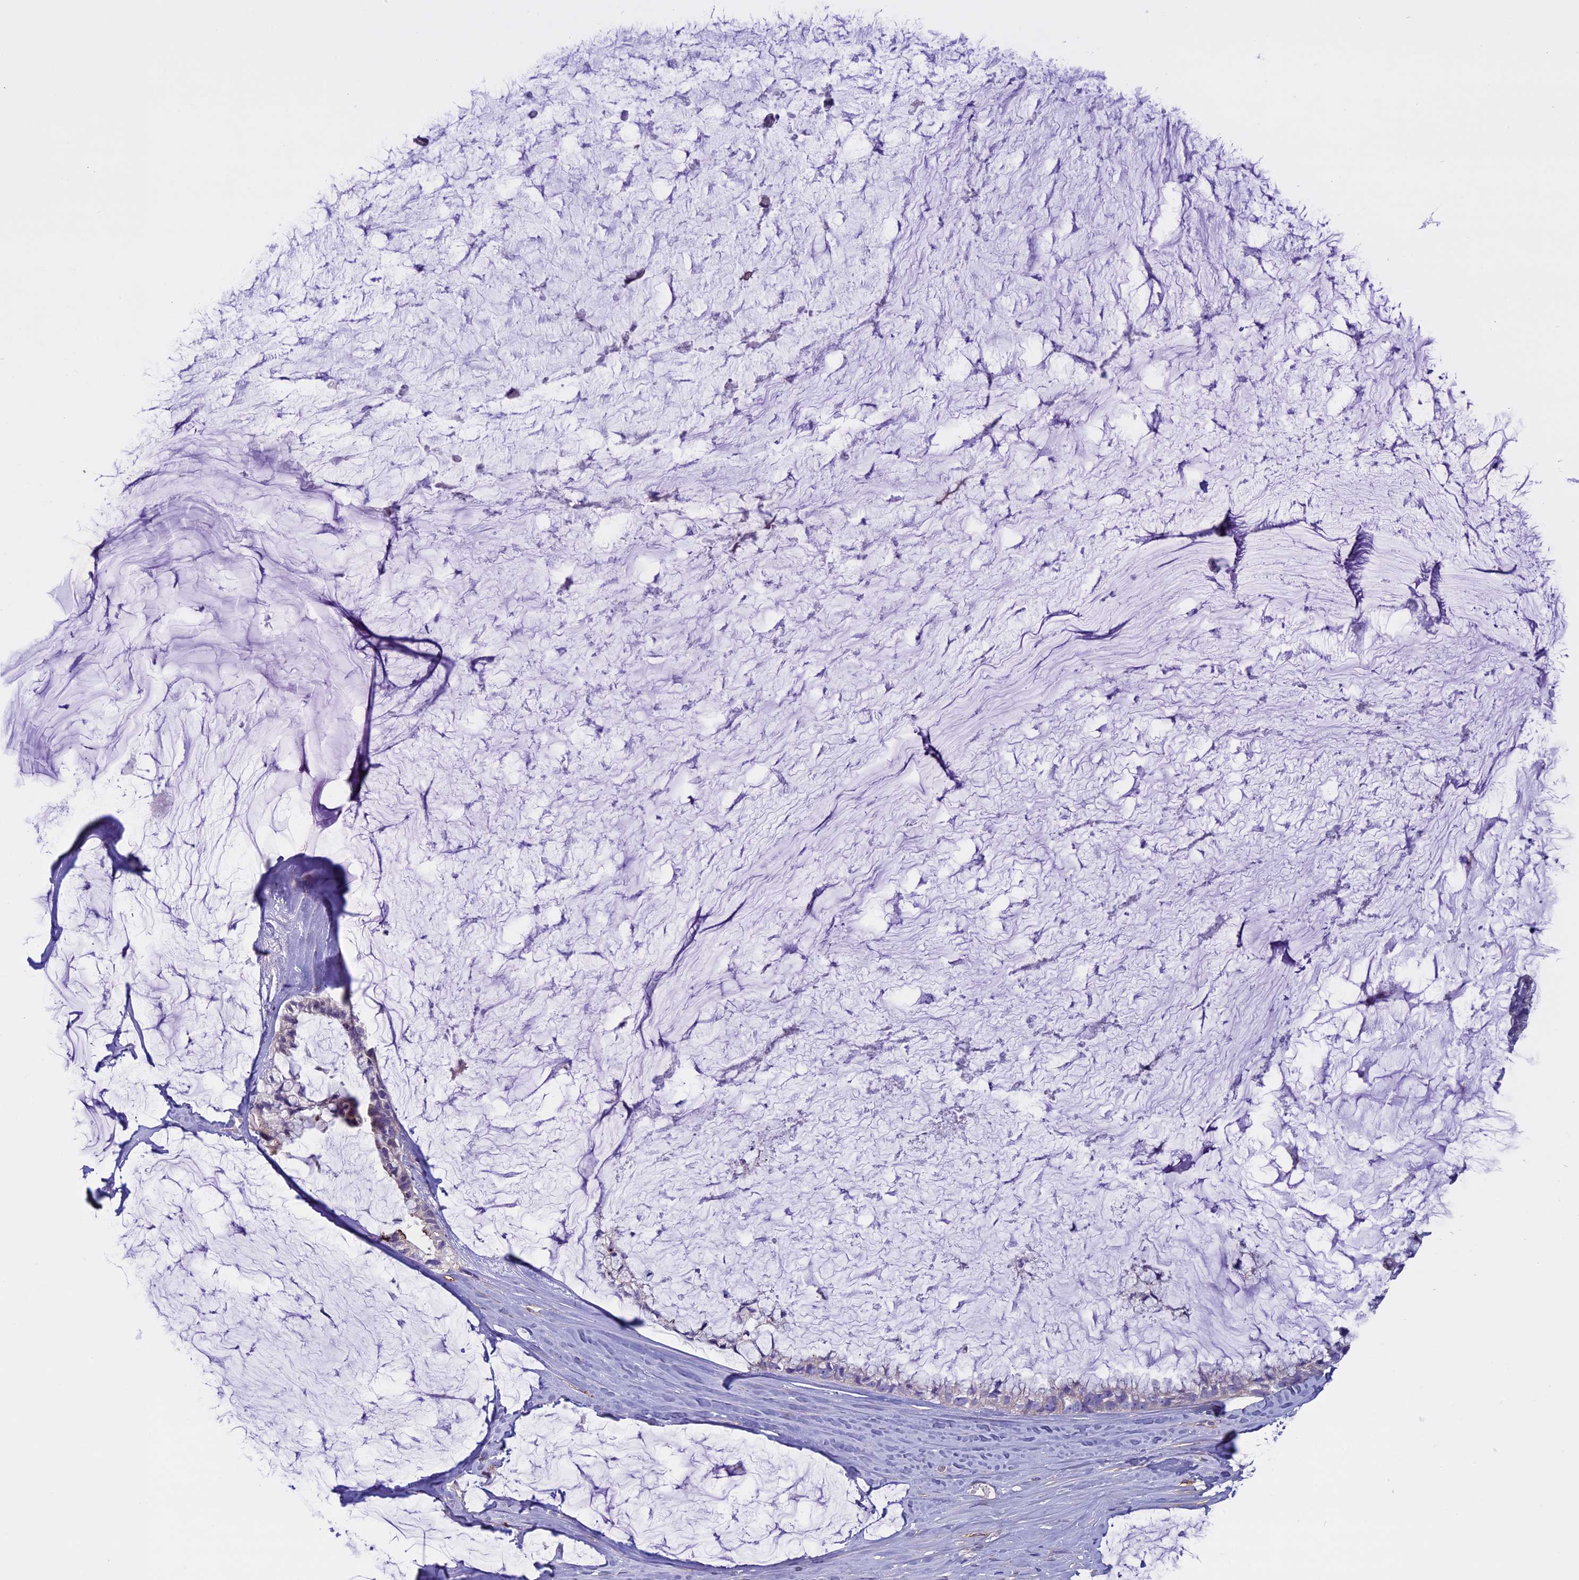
{"staining": {"intensity": "negative", "quantity": "none", "location": "none"}, "tissue": "ovarian cancer", "cell_type": "Tumor cells", "image_type": "cancer", "snomed": [{"axis": "morphology", "description": "Cystadenocarcinoma, mucinous, NOS"}, {"axis": "topography", "description": "Ovary"}], "caption": "Histopathology image shows no protein staining in tumor cells of mucinous cystadenocarcinoma (ovarian) tissue.", "gene": "DCTN5", "patient": {"sex": "female", "age": 39}}